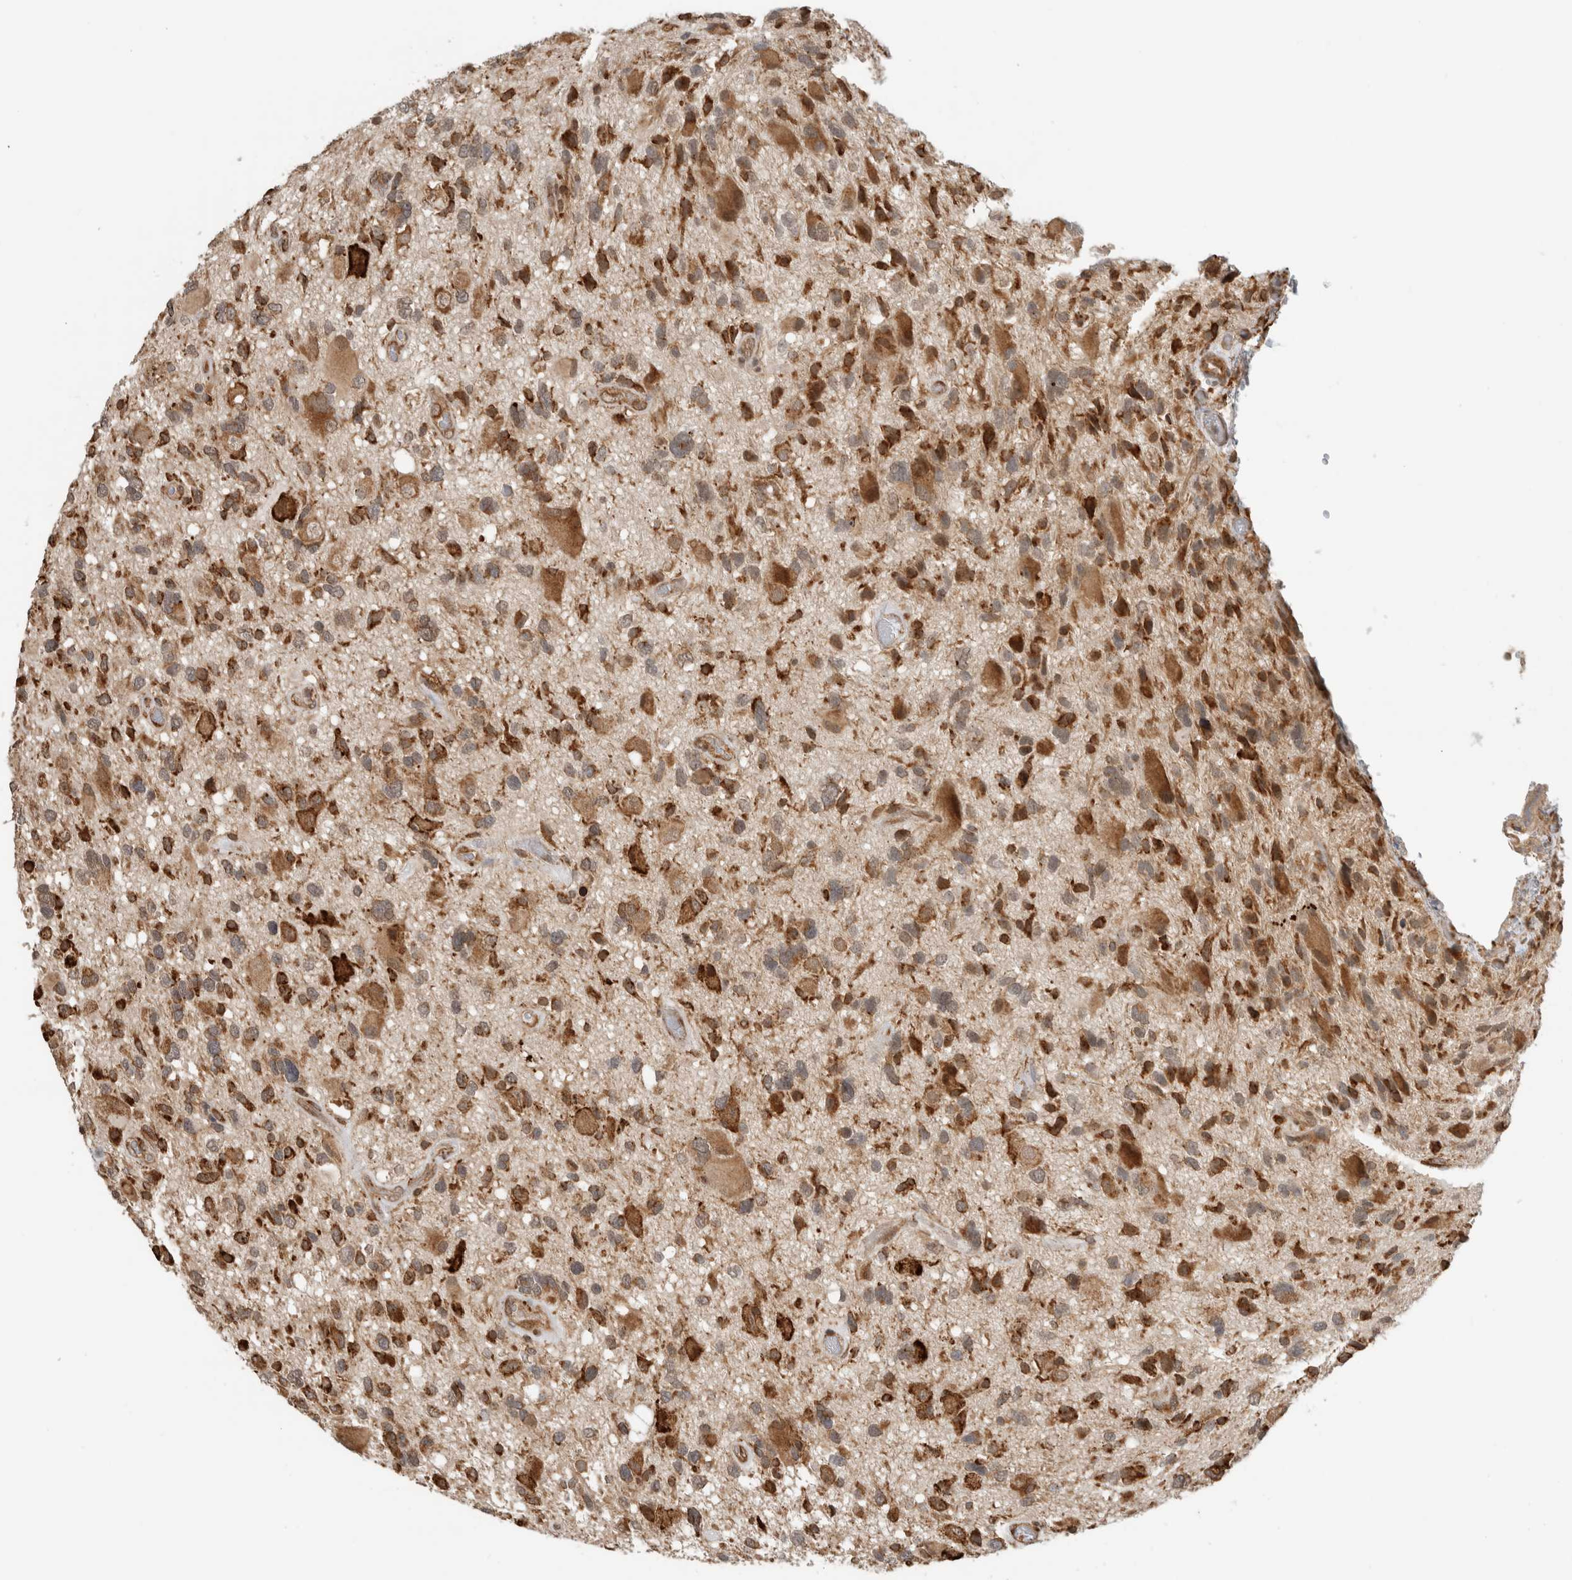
{"staining": {"intensity": "moderate", "quantity": ">75%", "location": "cytoplasmic/membranous"}, "tissue": "glioma", "cell_type": "Tumor cells", "image_type": "cancer", "snomed": [{"axis": "morphology", "description": "Glioma, malignant, High grade"}, {"axis": "topography", "description": "Brain"}], "caption": "Immunohistochemistry (DAB) staining of human malignant high-grade glioma reveals moderate cytoplasmic/membranous protein positivity in about >75% of tumor cells. Nuclei are stained in blue.", "gene": "MS4A7", "patient": {"sex": "male", "age": 33}}